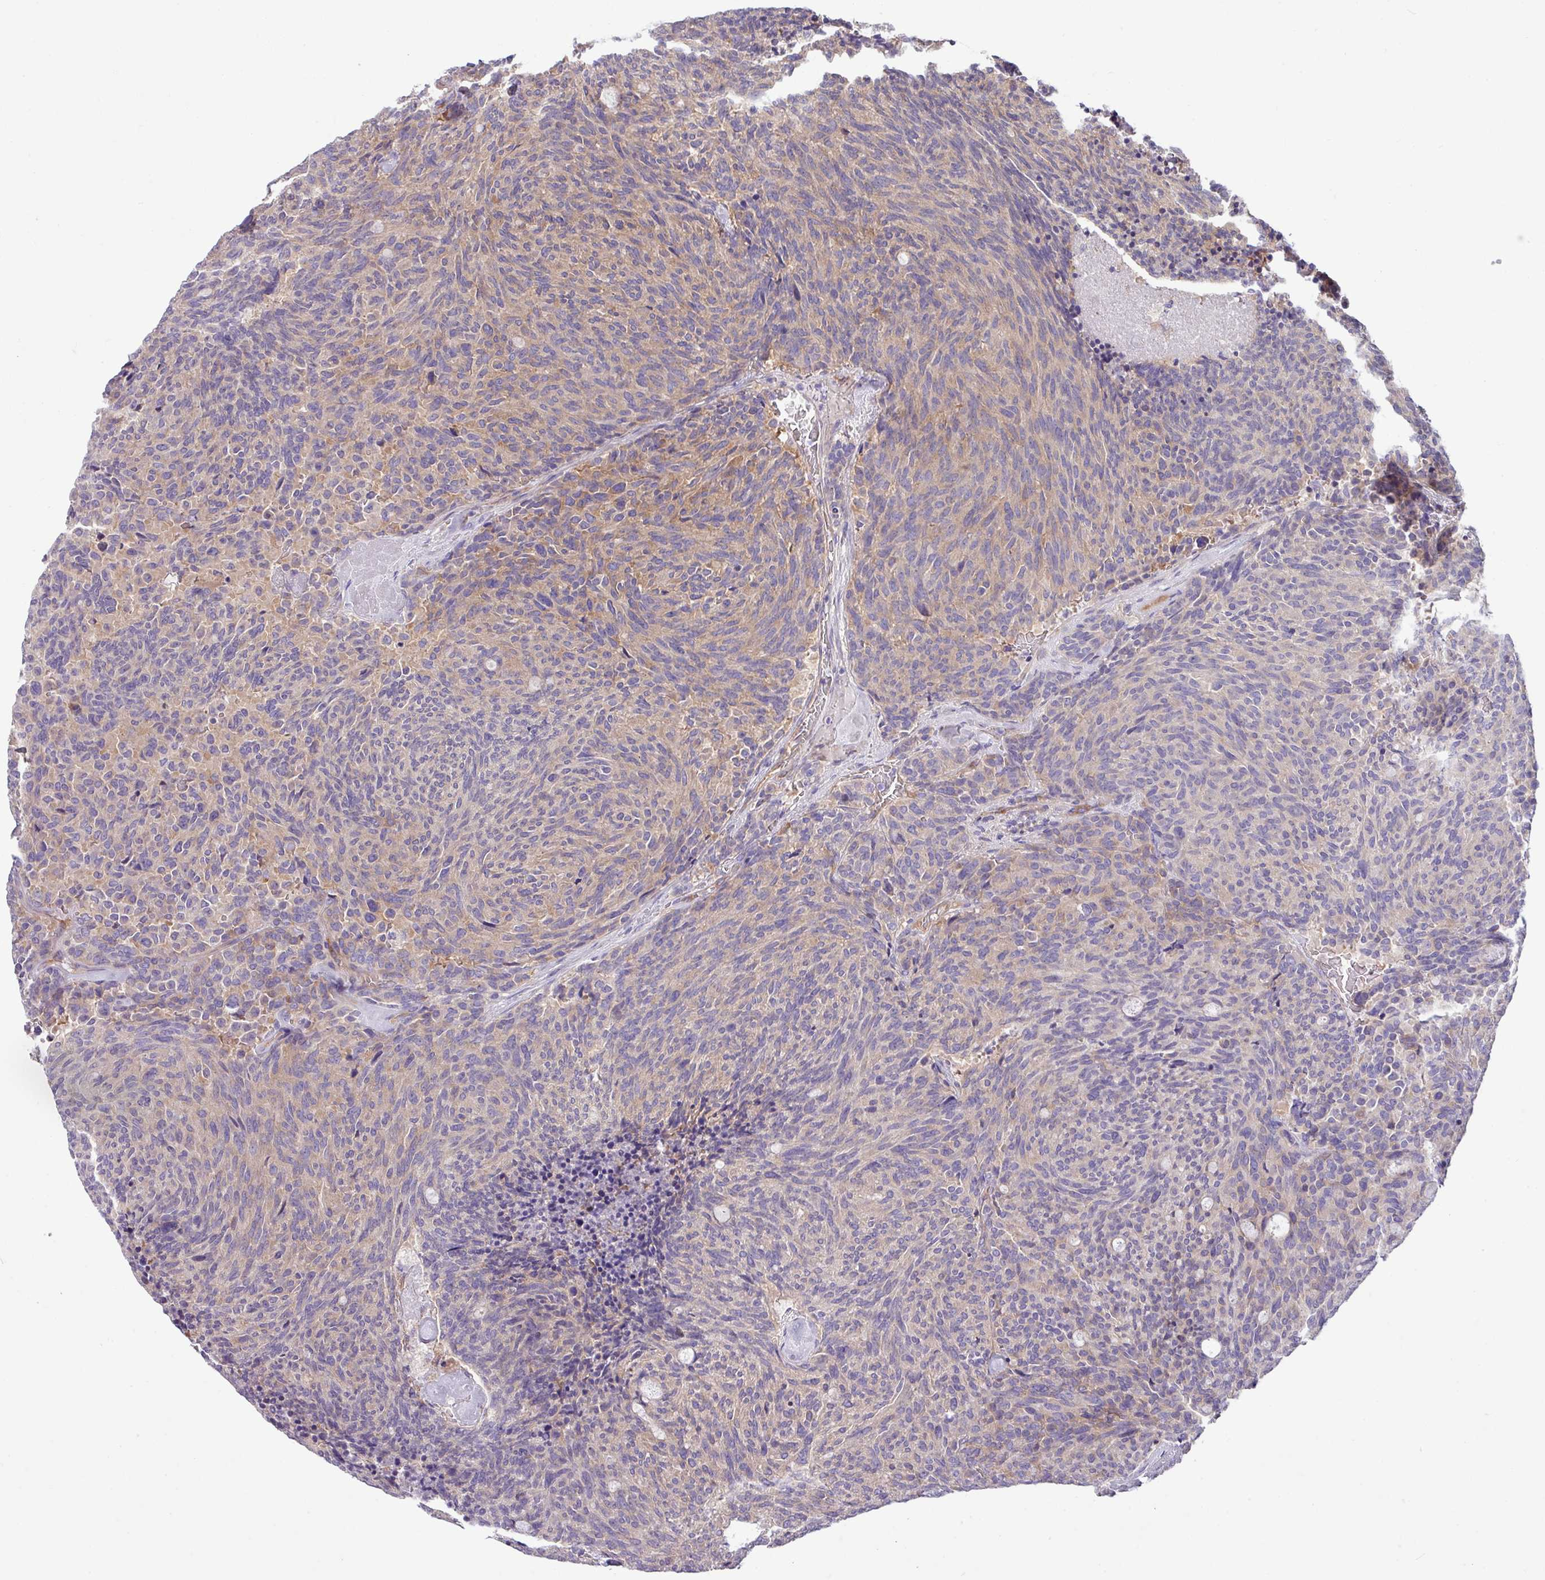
{"staining": {"intensity": "weak", "quantity": "<25%", "location": "cytoplasmic/membranous"}, "tissue": "carcinoid", "cell_type": "Tumor cells", "image_type": "cancer", "snomed": [{"axis": "morphology", "description": "Carcinoid, malignant, NOS"}, {"axis": "topography", "description": "Pancreas"}], "caption": "Immunohistochemistry micrograph of human carcinoid stained for a protein (brown), which reveals no staining in tumor cells.", "gene": "KIRREL3", "patient": {"sex": "female", "age": 54}}